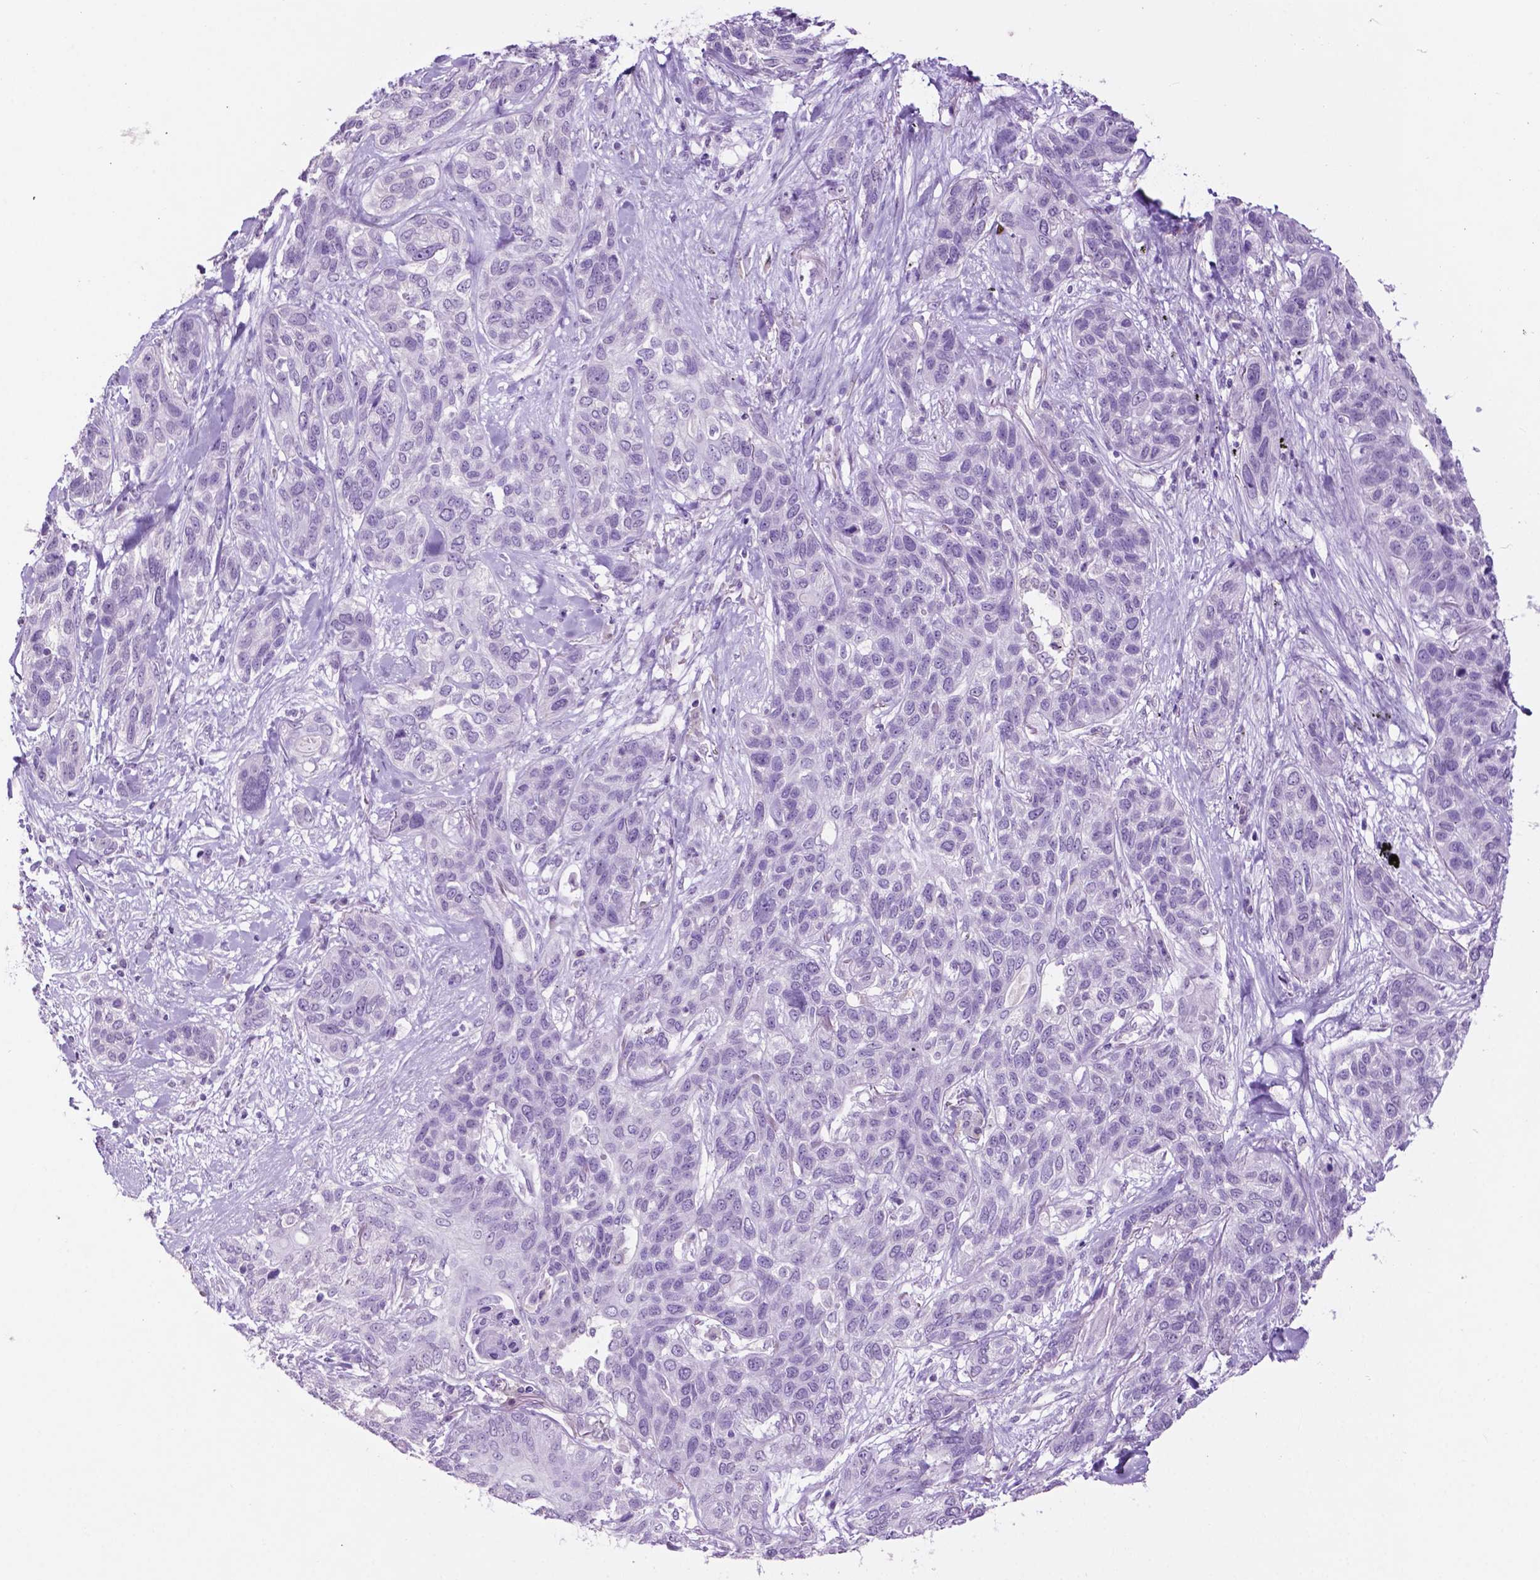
{"staining": {"intensity": "negative", "quantity": "none", "location": "none"}, "tissue": "lung cancer", "cell_type": "Tumor cells", "image_type": "cancer", "snomed": [{"axis": "morphology", "description": "Squamous cell carcinoma, NOS"}, {"axis": "topography", "description": "Lung"}], "caption": "Immunohistochemistry of lung cancer (squamous cell carcinoma) shows no expression in tumor cells.", "gene": "PHGR1", "patient": {"sex": "female", "age": 70}}